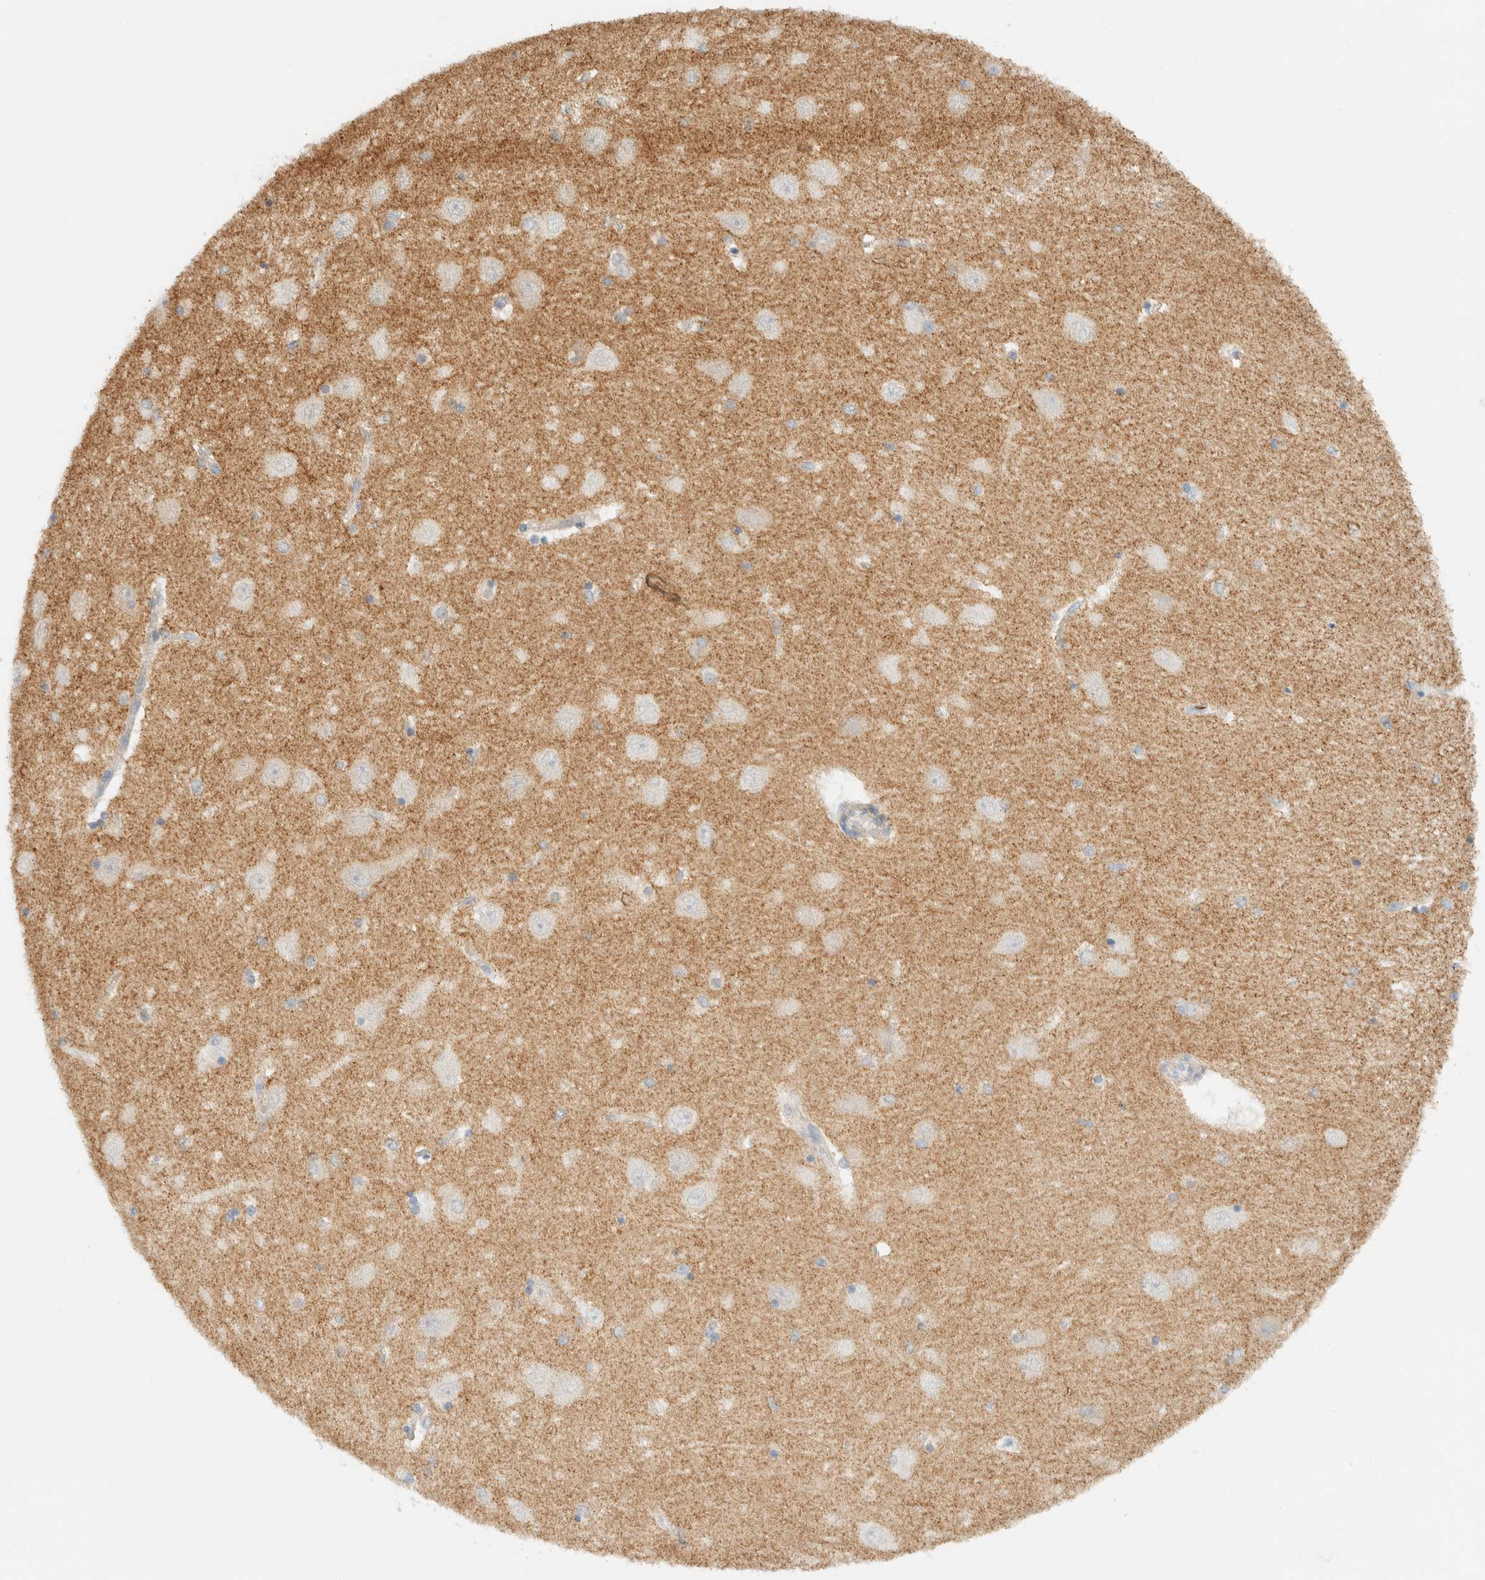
{"staining": {"intensity": "negative", "quantity": "none", "location": "none"}, "tissue": "hippocampus", "cell_type": "Glial cells", "image_type": "normal", "snomed": [{"axis": "morphology", "description": "Normal tissue, NOS"}, {"axis": "topography", "description": "Hippocampus"}], "caption": "IHC photomicrograph of benign hippocampus: human hippocampus stained with DAB shows no significant protein staining in glial cells.", "gene": "SH3GLB2", "patient": {"sex": "female", "age": 54}}